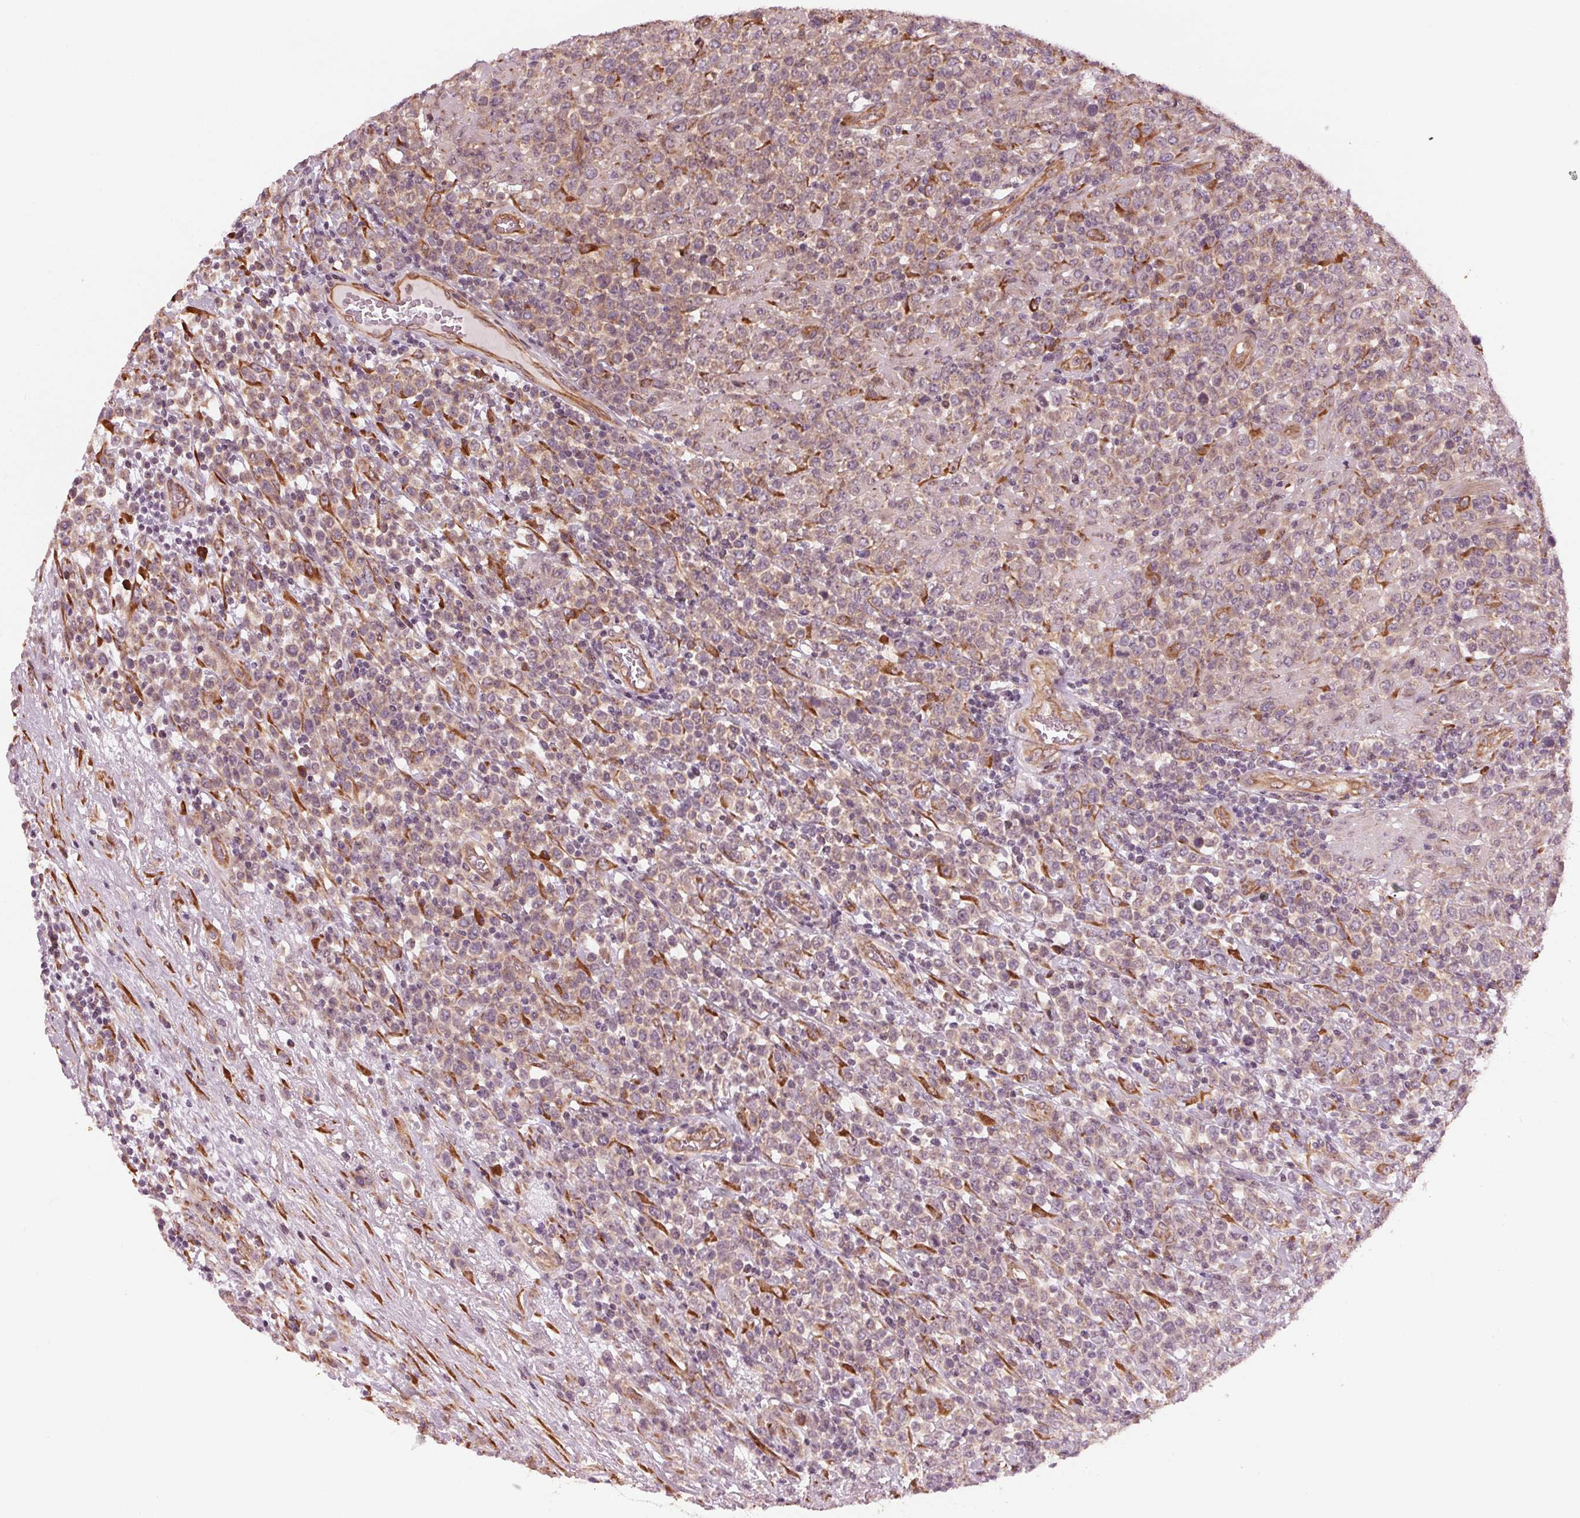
{"staining": {"intensity": "moderate", "quantity": "<25%", "location": "cytoplasmic/membranous"}, "tissue": "lymphoma", "cell_type": "Tumor cells", "image_type": "cancer", "snomed": [{"axis": "morphology", "description": "Malignant lymphoma, non-Hodgkin's type, High grade"}, {"axis": "topography", "description": "Soft tissue"}], "caption": "This image exhibits lymphoma stained with immunohistochemistry to label a protein in brown. The cytoplasmic/membranous of tumor cells show moderate positivity for the protein. Nuclei are counter-stained blue.", "gene": "CMIP", "patient": {"sex": "female", "age": 56}}